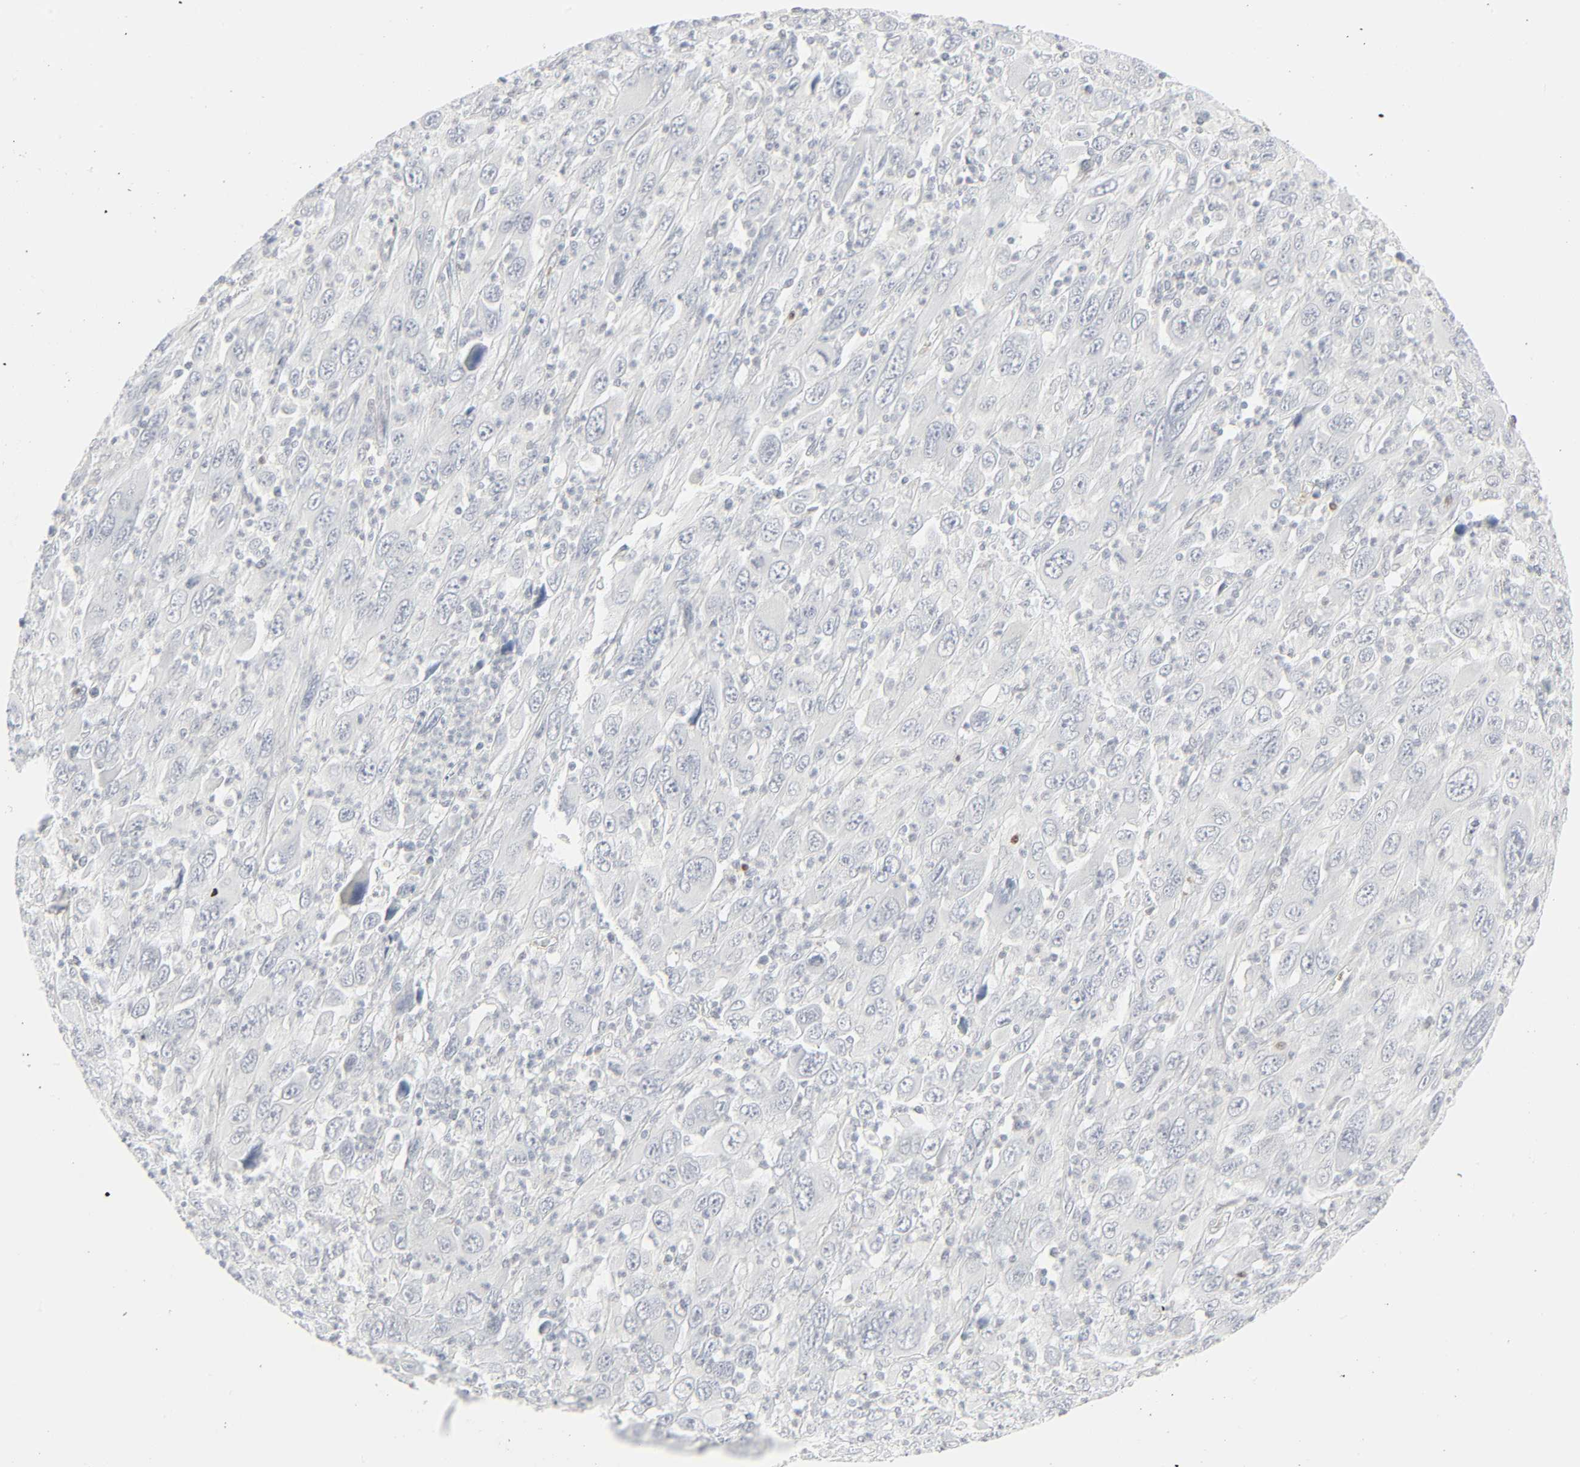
{"staining": {"intensity": "negative", "quantity": "none", "location": "none"}, "tissue": "melanoma", "cell_type": "Tumor cells", "image_type": "cancer", "snomed": [{"axis": "morphology", "description": "Malignant melanoma, Metastatic site"}, {"axis": "topography", "description": "Skin"}], "caption": "A micrograph of human melanoma is negative for staining in tumor cells.", "gene": "ZBTB16", "patient": {"sex": "female", "age": 56}}